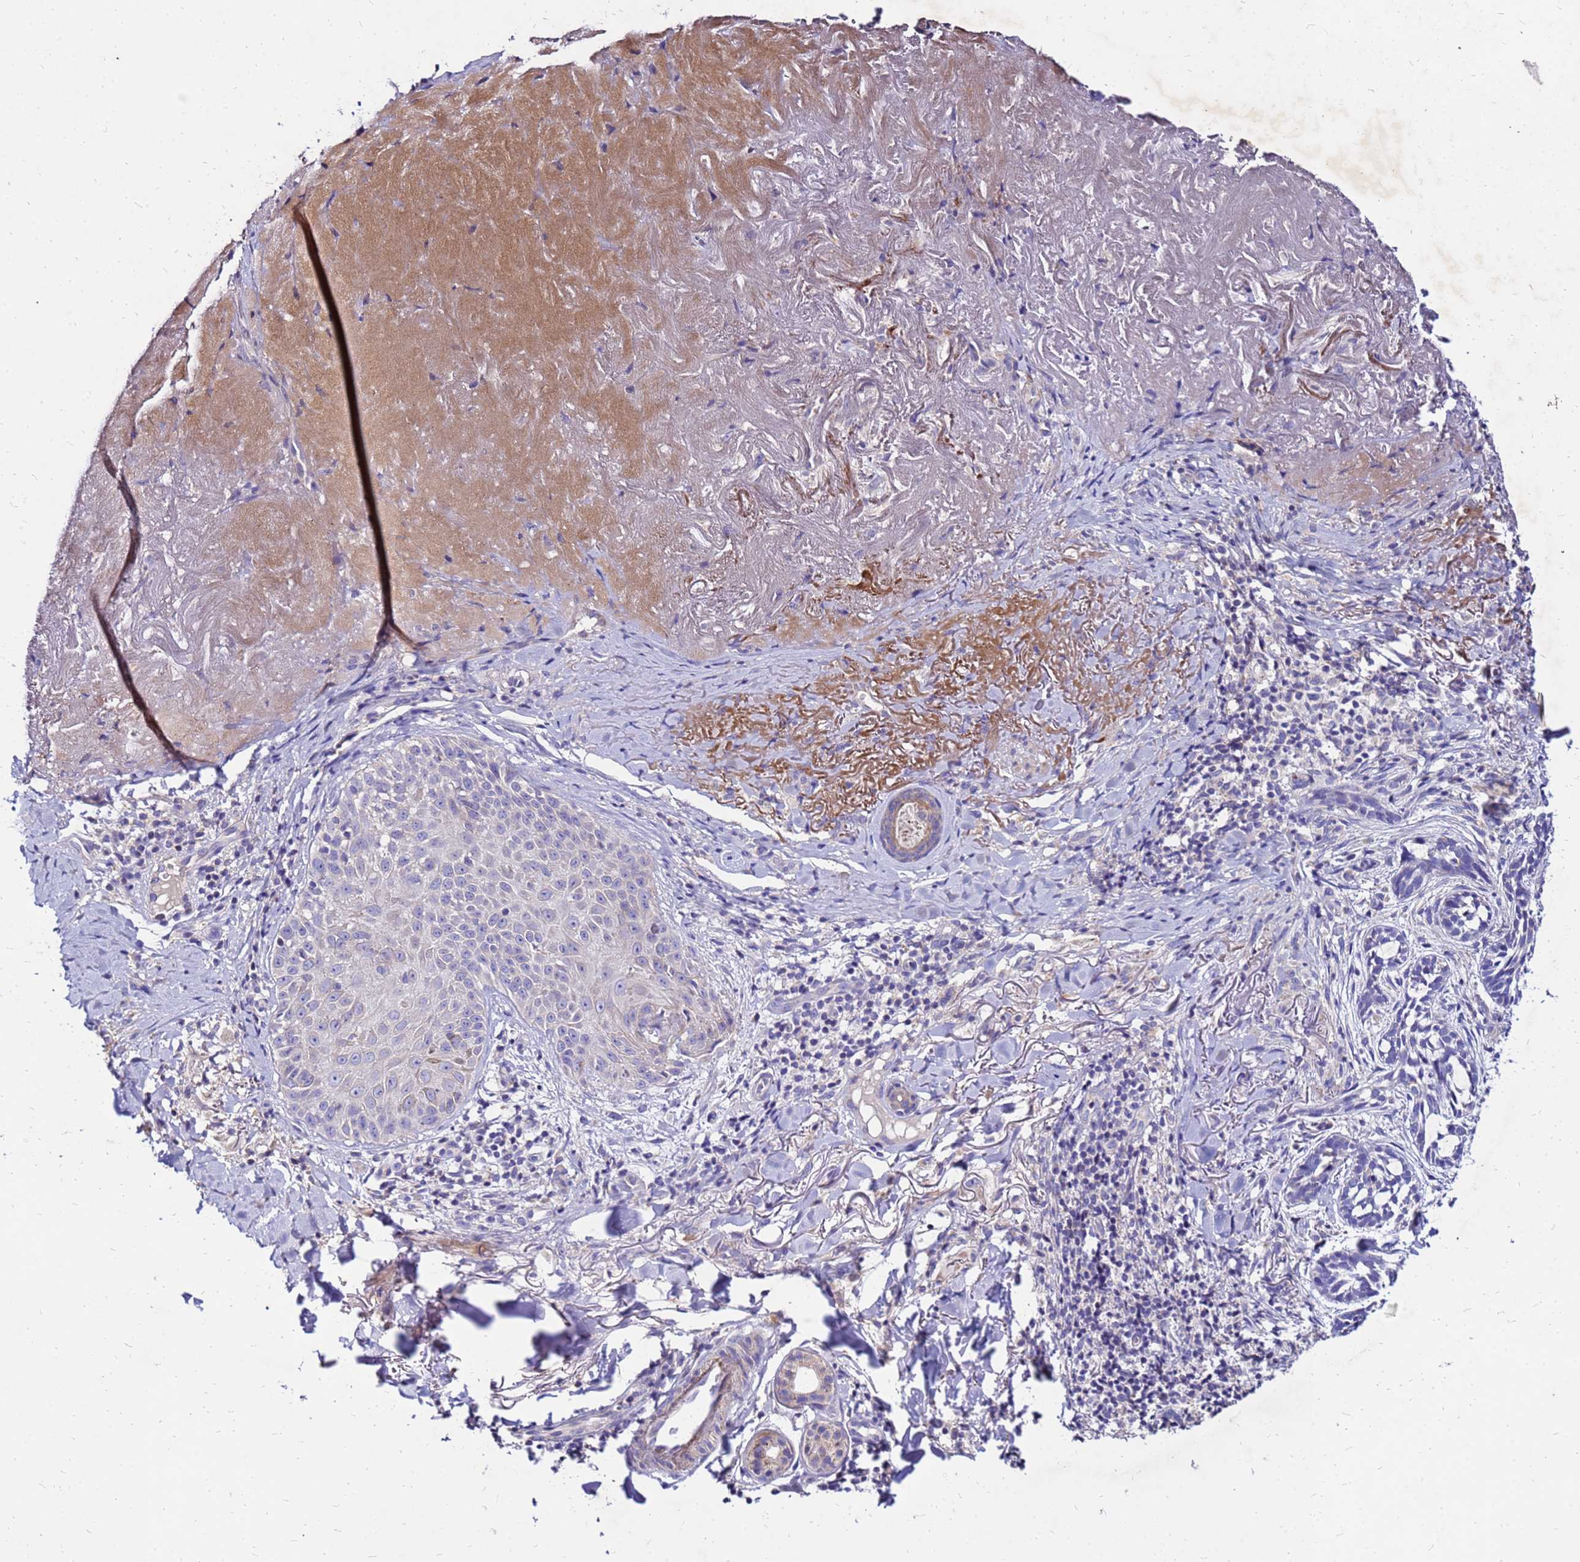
{"staining": {"intensity": "negative", "quantity": "none", "location": "none"}, "tissue": "skin cancer", "cell_type": "Tumor cells", "image_type": "cancer", "snomed": [{"axis": "morphology", "description": "Basal cell carcinoma"}, {"axis": "topography", "description": "Skin"}], "caption": "Human skin cancer (basal cell carcinoma) stained for a protein using immunohistochemistry (IHC) displays no positivity in tumor cells.", "gene": "COX14", "patient": {"sex": "male", "age": 71}}